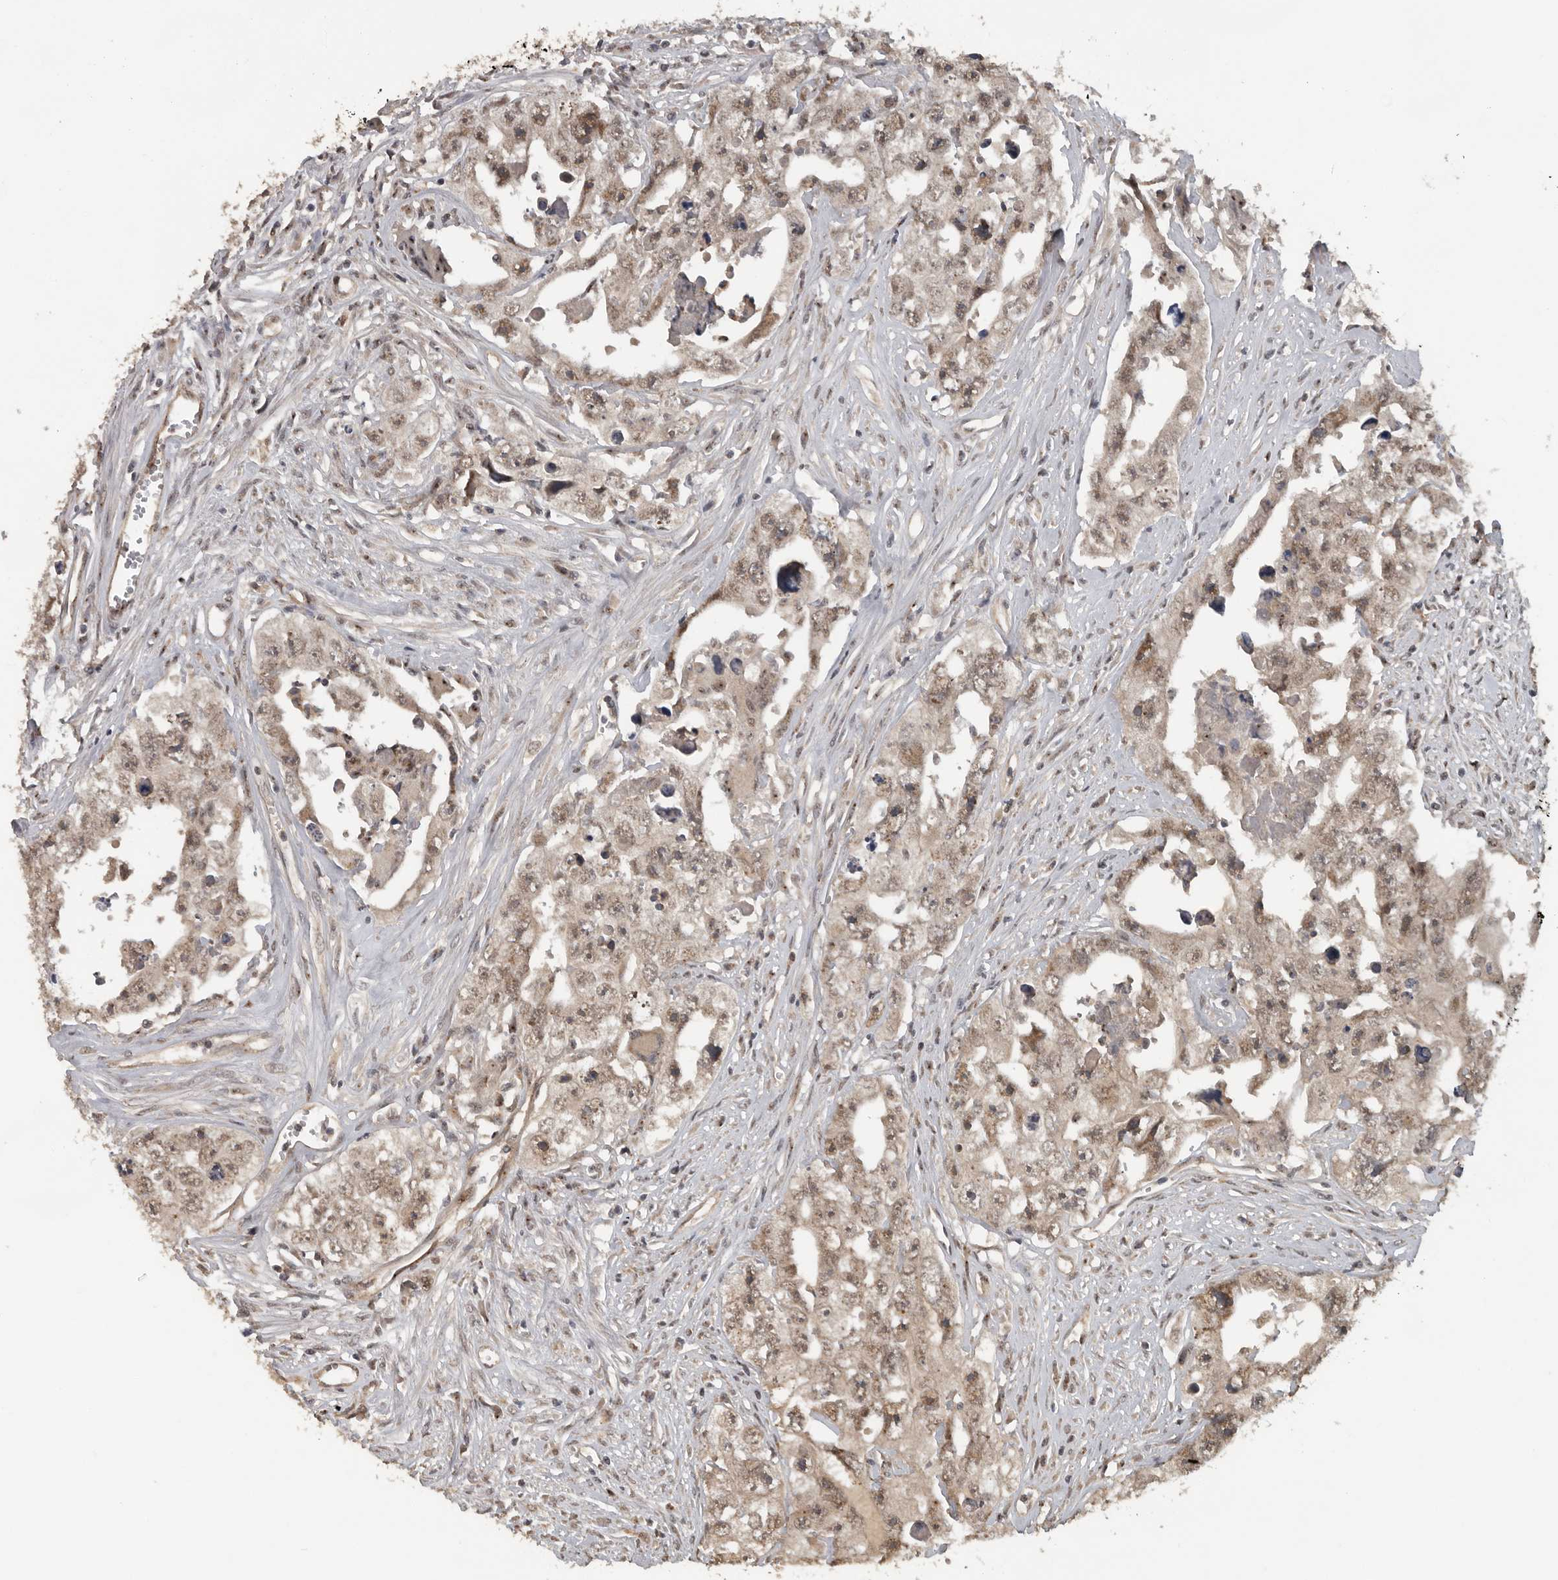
{"staining": {"intensity": "weak", "quantity": ">75%", "location": "cytoplasmic/membranous,nuclear"}, "tissue": "testis cancer", "cell_type": "Tumor cells", "image_type": "cancer", "snomed": [{"axis": "morphology", "description": "Seminoma, NOS"}, {"axis": "morphology", "description": "Carcinoma, Embryonal, NOS"}, {"axis": "topography", "description": "Testis"}], "caption": "Immunohistochemical staining of seminoma (testis) shows low levels of weak cytoplasmic/membranous and nuclear positivity in about >75% of tumor cells. (Brightfield microscopy of DAB IHC at high magnification).", "gene": "CEP350", "patient": {"sex": "male", "age": 43}}